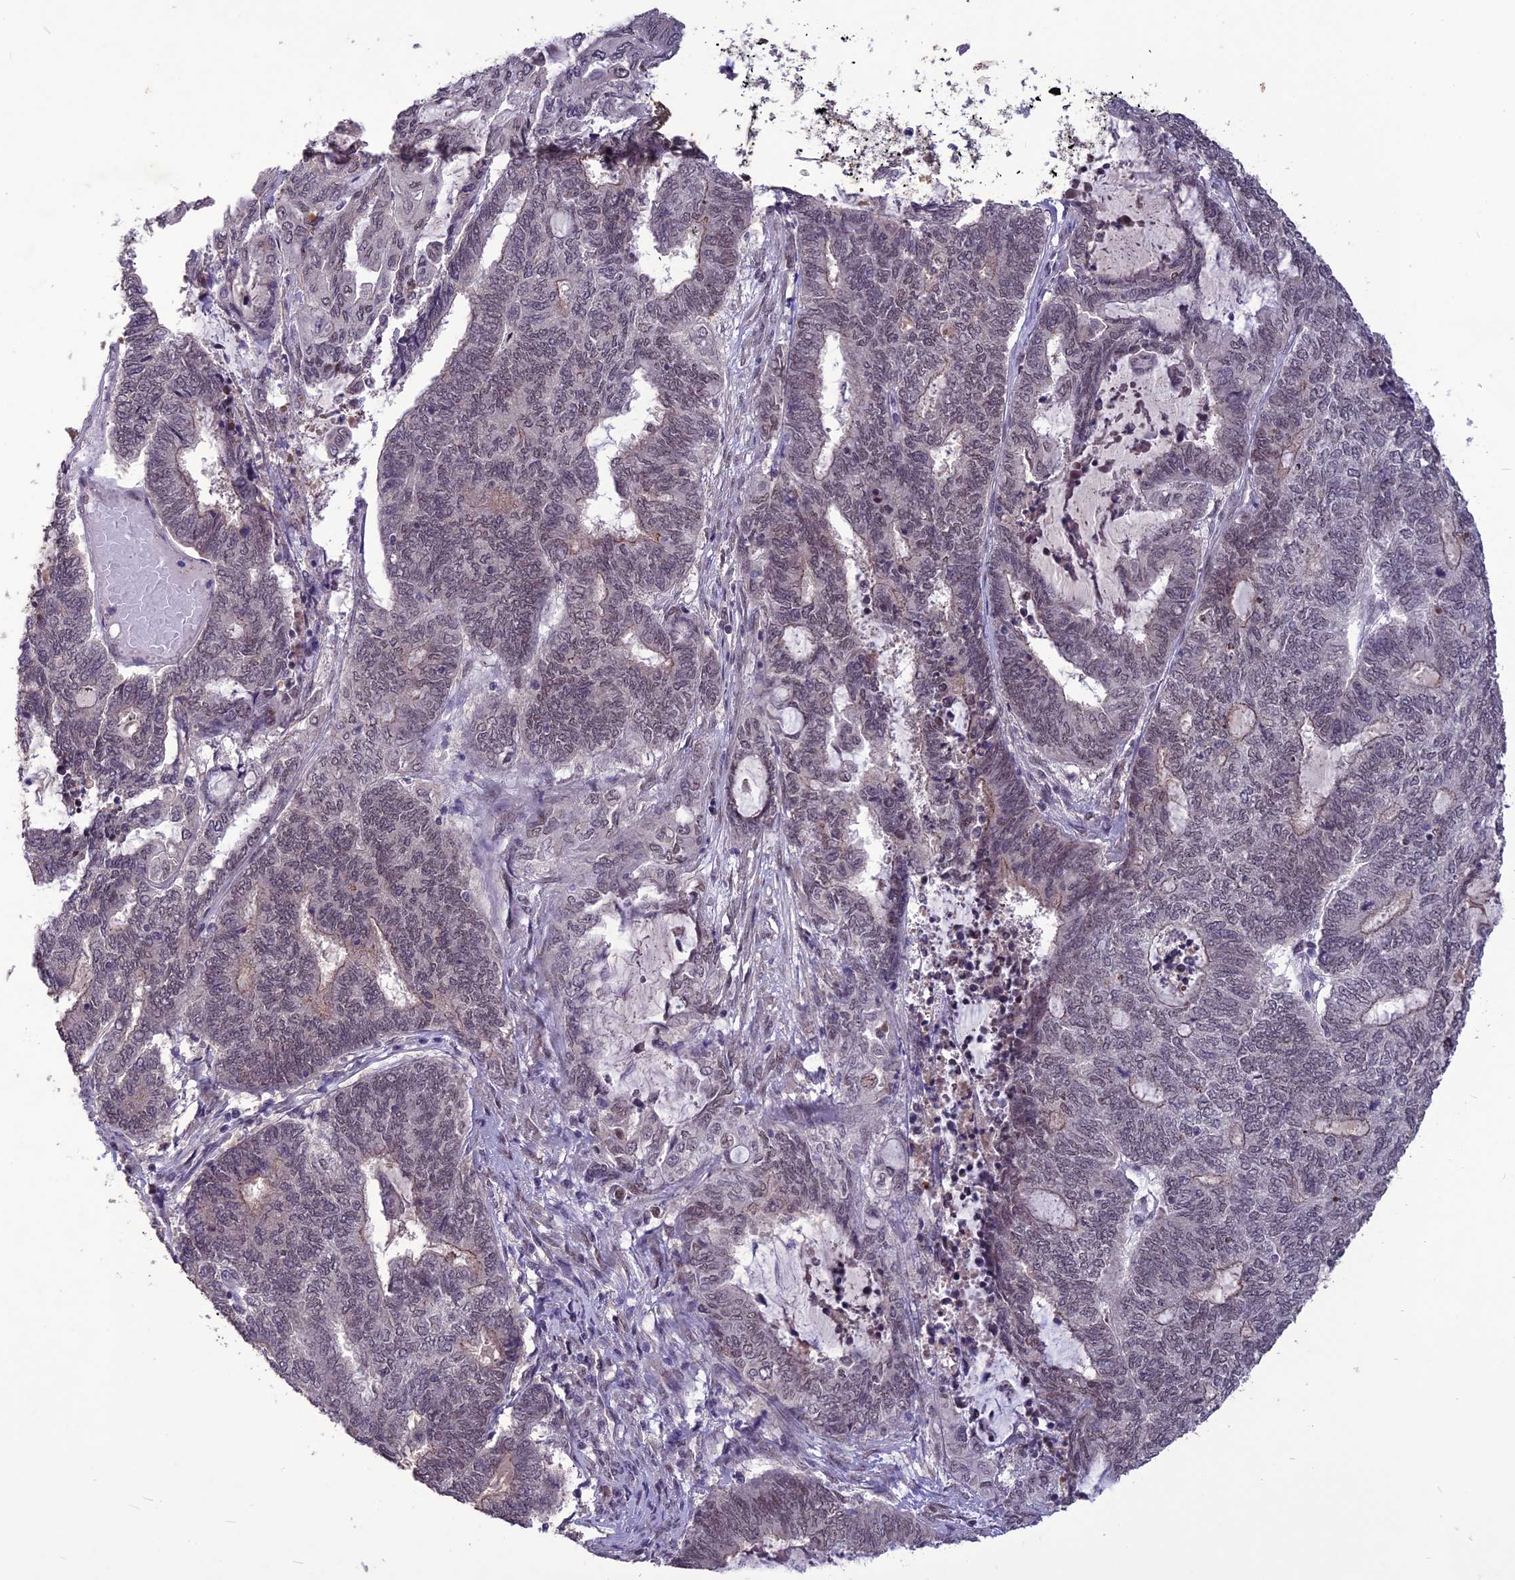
{"staining": {"intensity": "weak", "quantity": "25%-75%", "location": "nuclear"}, "tissue": "endometrial cancer", "cell_type": "Tumor cells", "image_type": "cancer", "snomed": [{"axis": "morphology", "description": "Adenocarcinoma, NOS"}, {"axis": "topography", "description": "Uterus"}, {"axis": "topography", "description": "Endometrium"}], "caption": "Tumor cells show low levels of weak nuclear staining in about 25%-75% of cells in endometrial adenocarcinoma. The staining is performed using DAB (3,3'-diaminobenzidine) brown chromogen to label protein expression. The nuclei are counter-stained blue using hematoxylin.", "gene": "DIS3", "patient": {"sex": "female", "age": 70}}